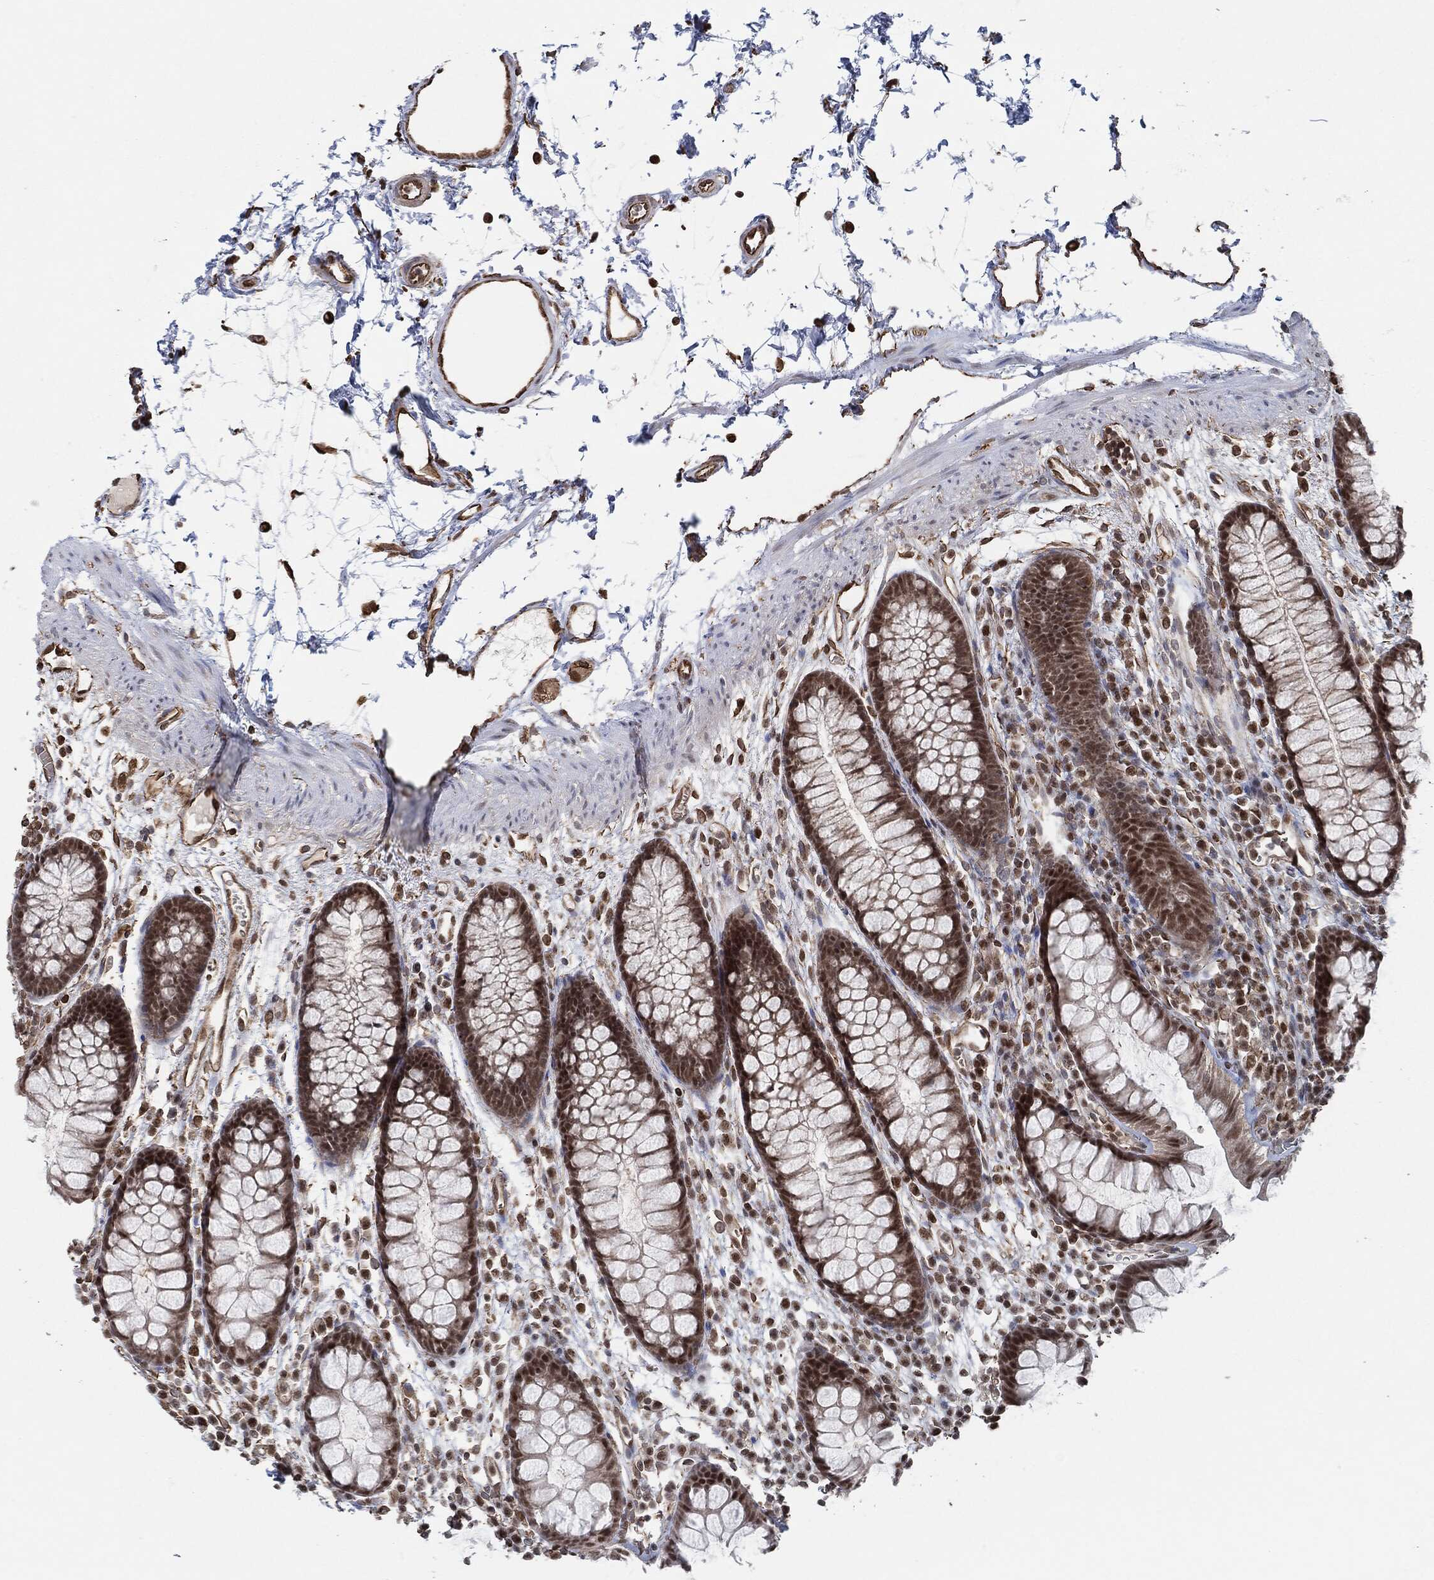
{"staining": {"intensity": "moderate", "quantity": "25%-75%", "location": "cytoplasmic/membranous,nuclear"}, "tissue": "colon", "cell_type": "Endothelial cells", "image_type": "normal", "snomed": [{"axis": "morphology", "description": "Normal tissue, NOS"}, {"axis": "topography", "description": "Colon"}], "caption": "Benign colon displays moderate cytoplasmic/membranous,nuclear staining in about 25%-75% of endothelial cells (Brightfield microscopy of DAB IHC at high magnification)..", "gene": "TP53RK", "patient": {"sex": "male", "age": 76}}